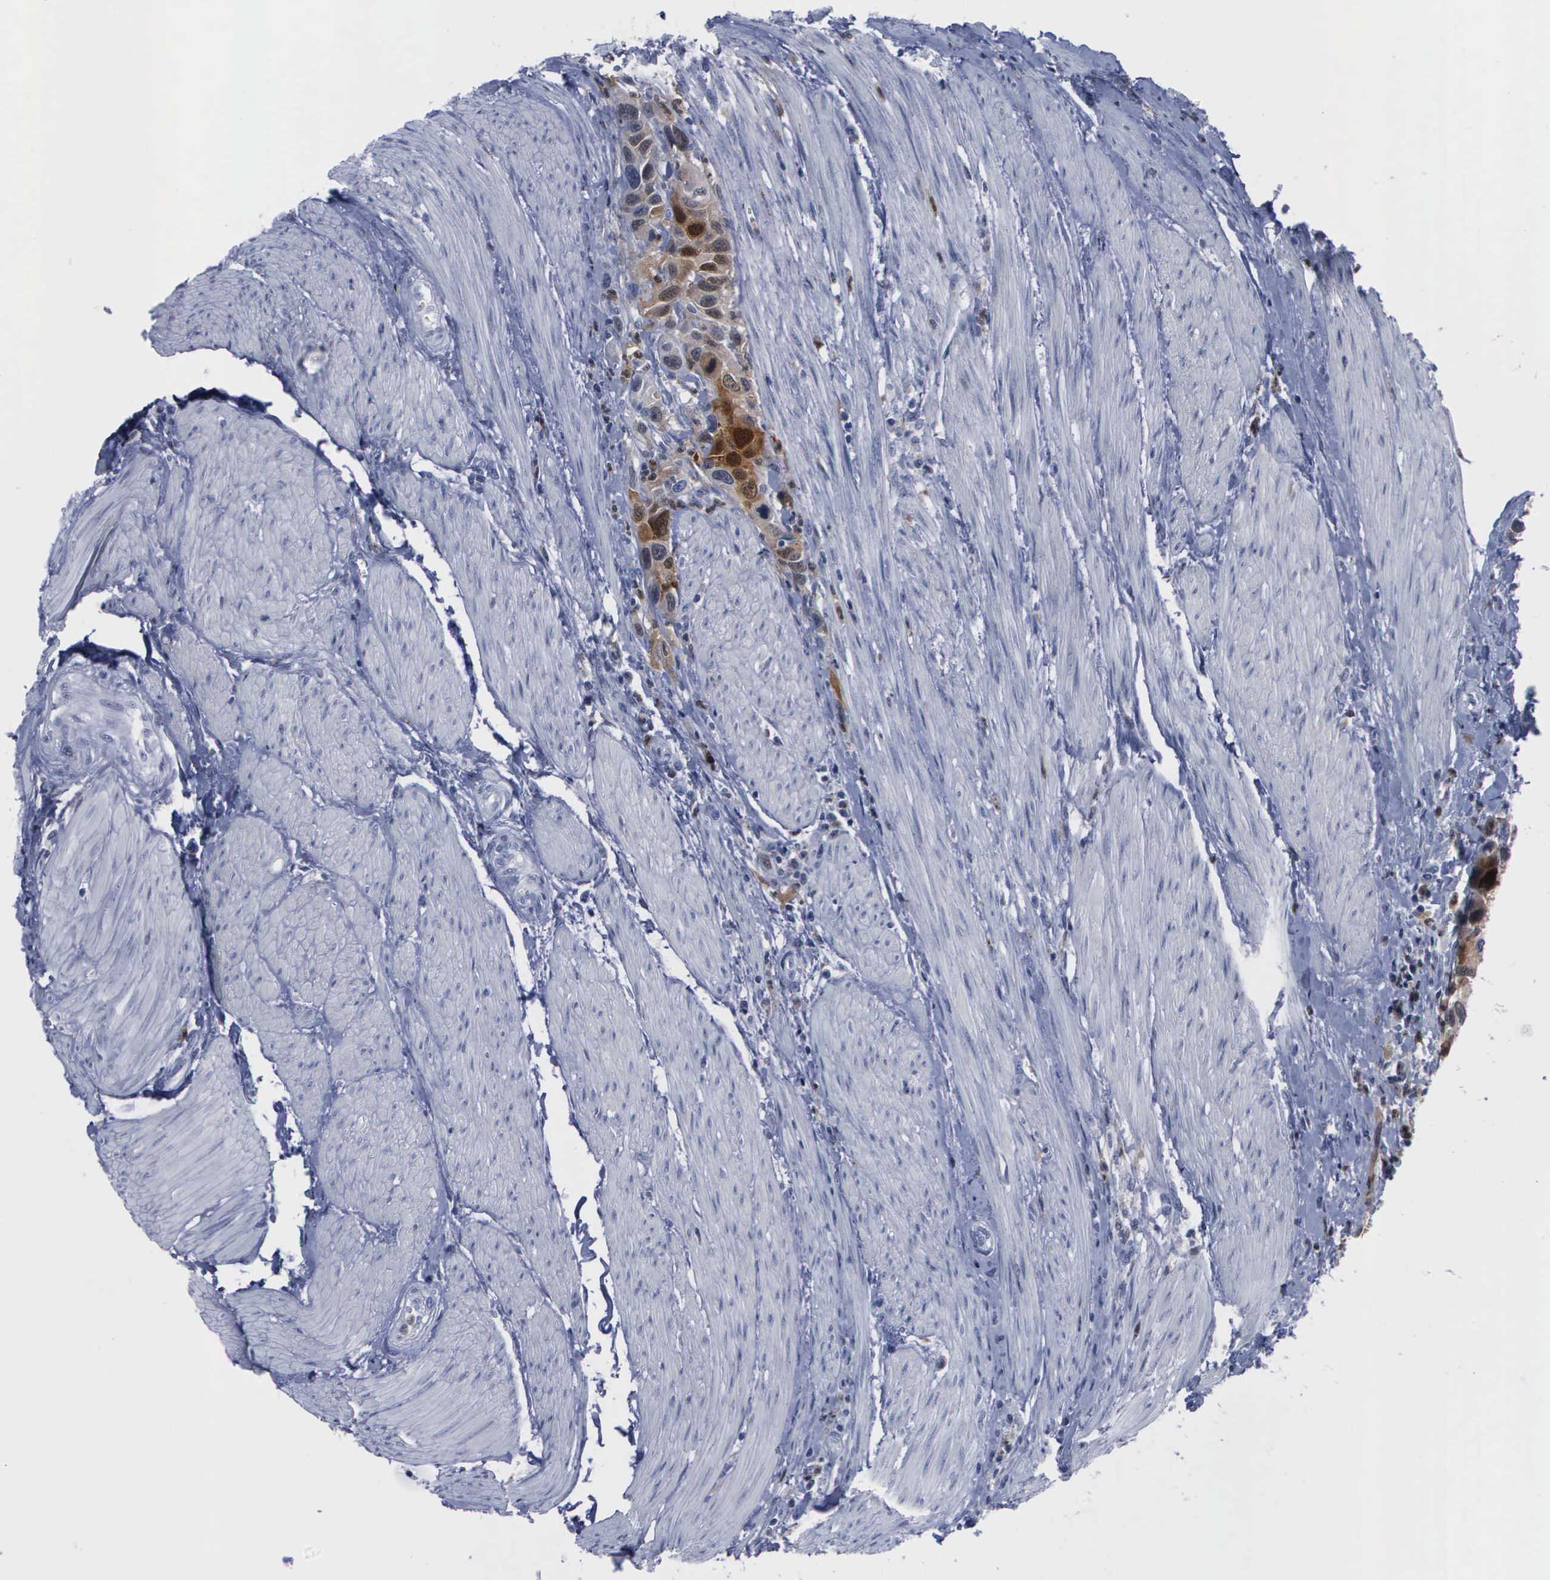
{"staining": {"intensity": "weak", "quantity": "<25%", "location": "cytoplasmic/membranous"}, "tissue": "urothelial cancer", "cell_type": "Tumor cells", "image_type": "cancer", "snomed": [{"axis": "morphology", "description": "Urothelial carcinoma, High grade"}, {"axis": "topography", "description": "Urinary bladder"}], "caption": "This is an immunohistochemistry (IHC) photomicrograph of human urothelial carcinoma (high-grade). There is no staining in tumor cells.", "gene": "CSTA", "patient": {"sex": "male", "age": 66}}